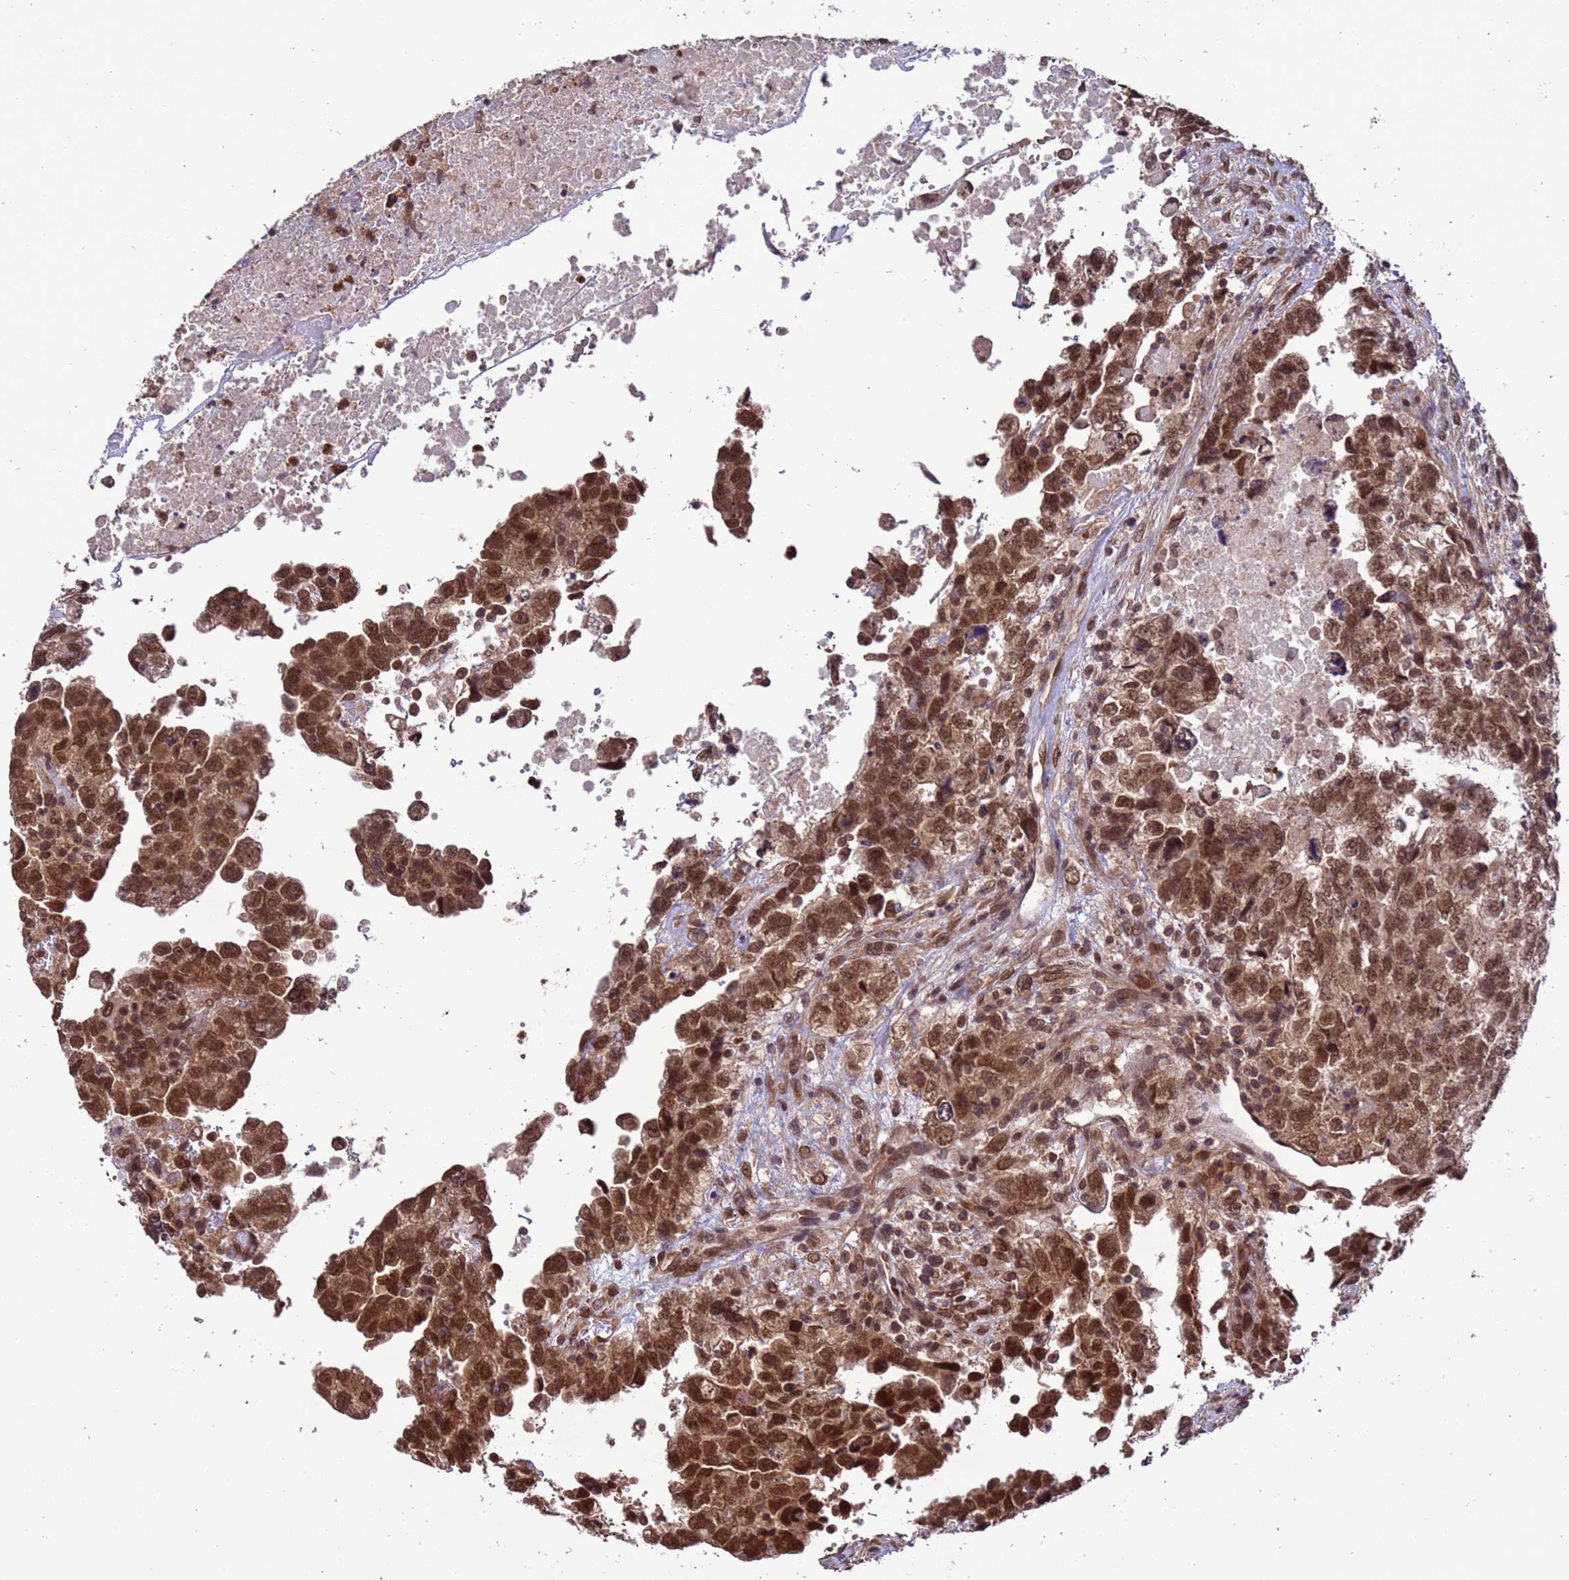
{"staining": {"intensity": "moderate", "quantity": ">75%", "location": "nuclear"}, "tissue": "testis cancer", "cell_type": "Tumor cells", "image_type": "cancer", "snomed": [{"axis": "morphology", "description": "Carcinoma, Embryonal, NOS"}, {"axis": "topography", "description": "Testis"}], "caption": "Moderate nuclear positivity for a protein is present in about >75% of tumor cells of testis cancer (embryonal carcinoma) using immunohistochemistry (IHC).", "gene": "VSTM4", "patient": {"sex": "male", "age": 37}}